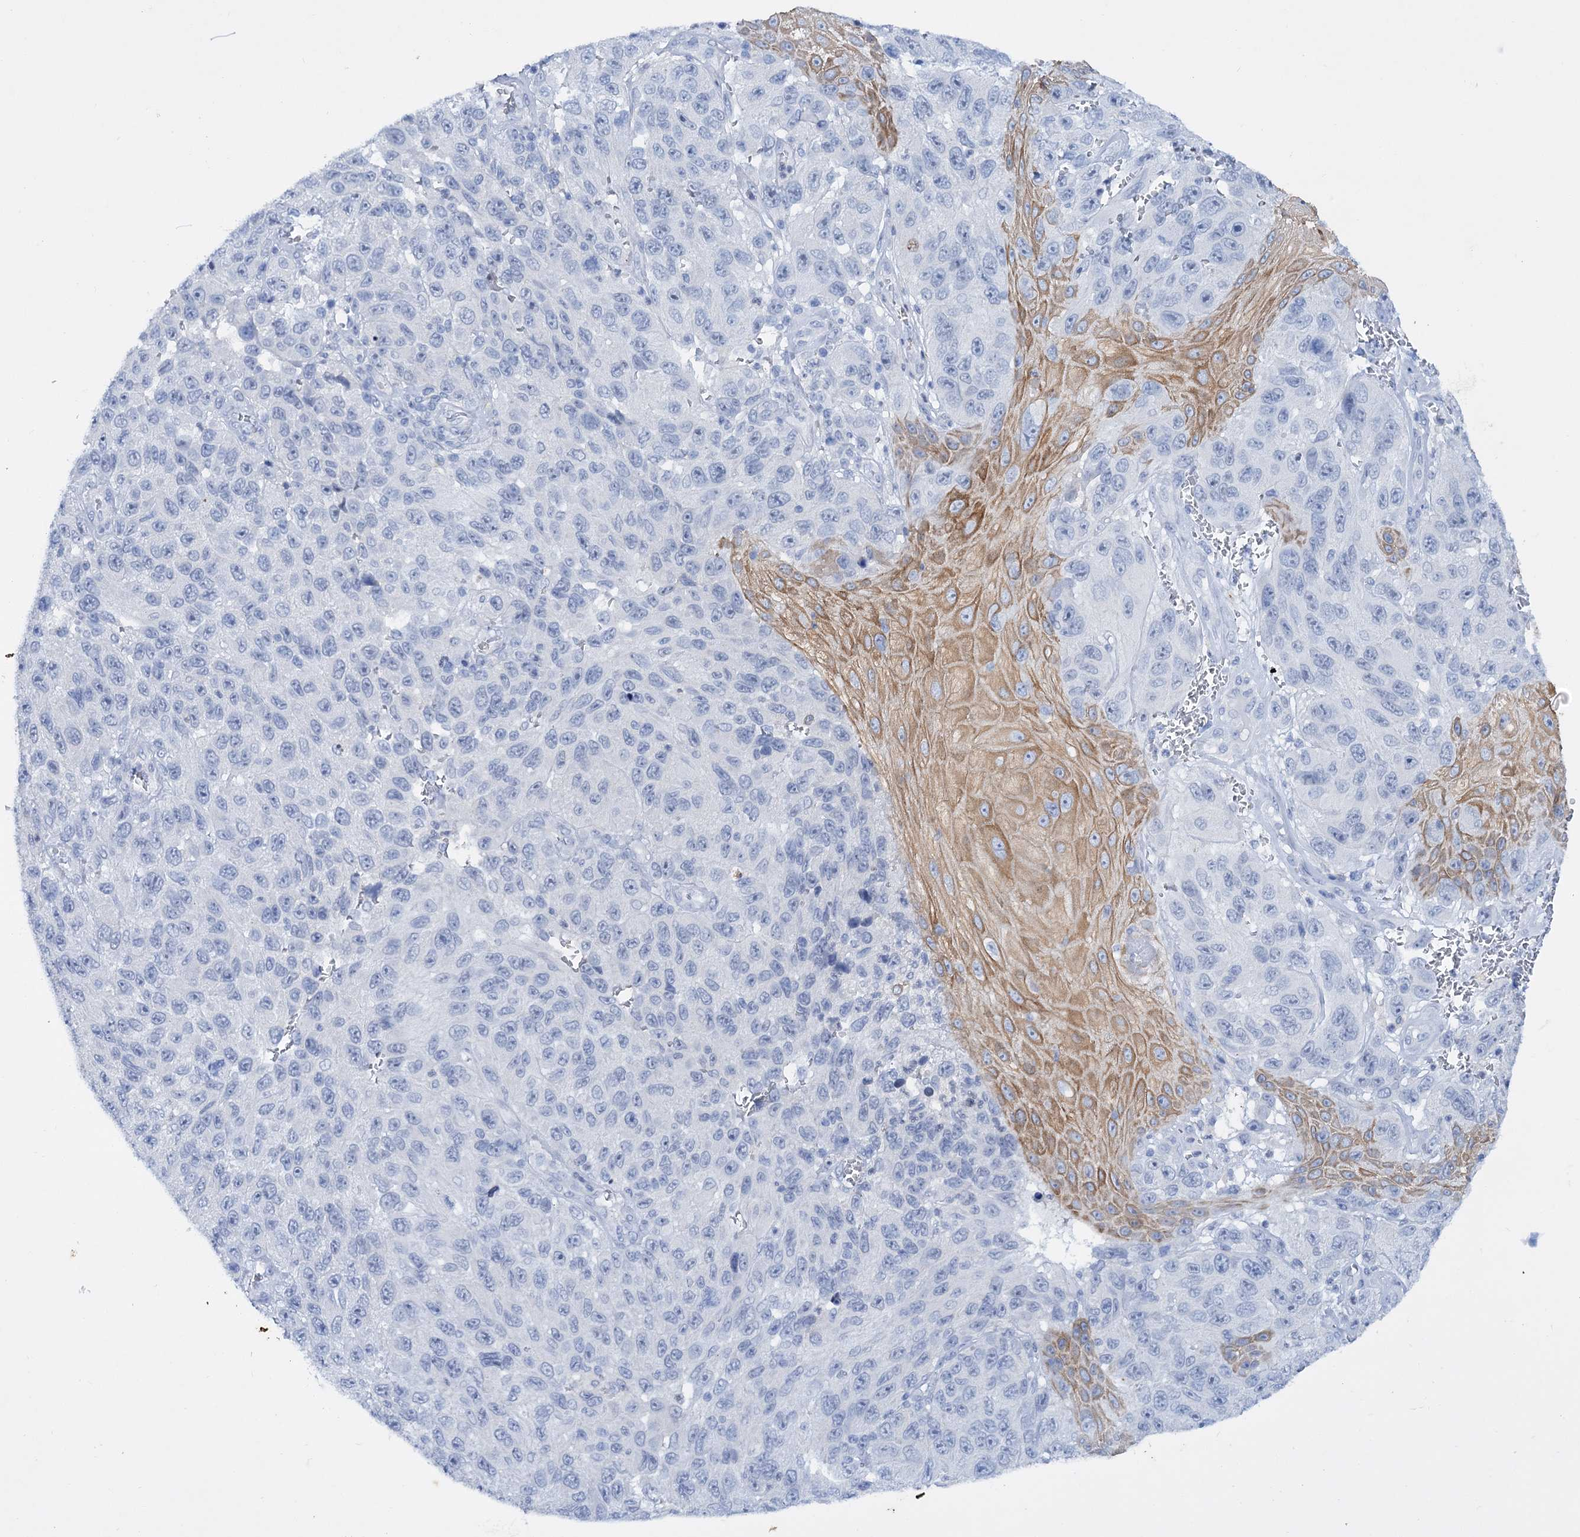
{"staining": {"intensity": "negative", "quantity": "none", "location": "none"}, "tissue": "melanoma", "cell_type": "Tumor cells", "image_type": "cancer", "snomed": [{"axis": "morphology", "description": "Normal tissue, NOS"}, {"axis": "morphology", "description": "Malignant melanoma, NOS"}, {"axis": "topography", "description": "Skin"}], "caption": "Immunohistochemistry of human melanoma shows no expression in tumor cells.", "gene": "FAAP20", "patient": {"sex": "female", "age": 96}}